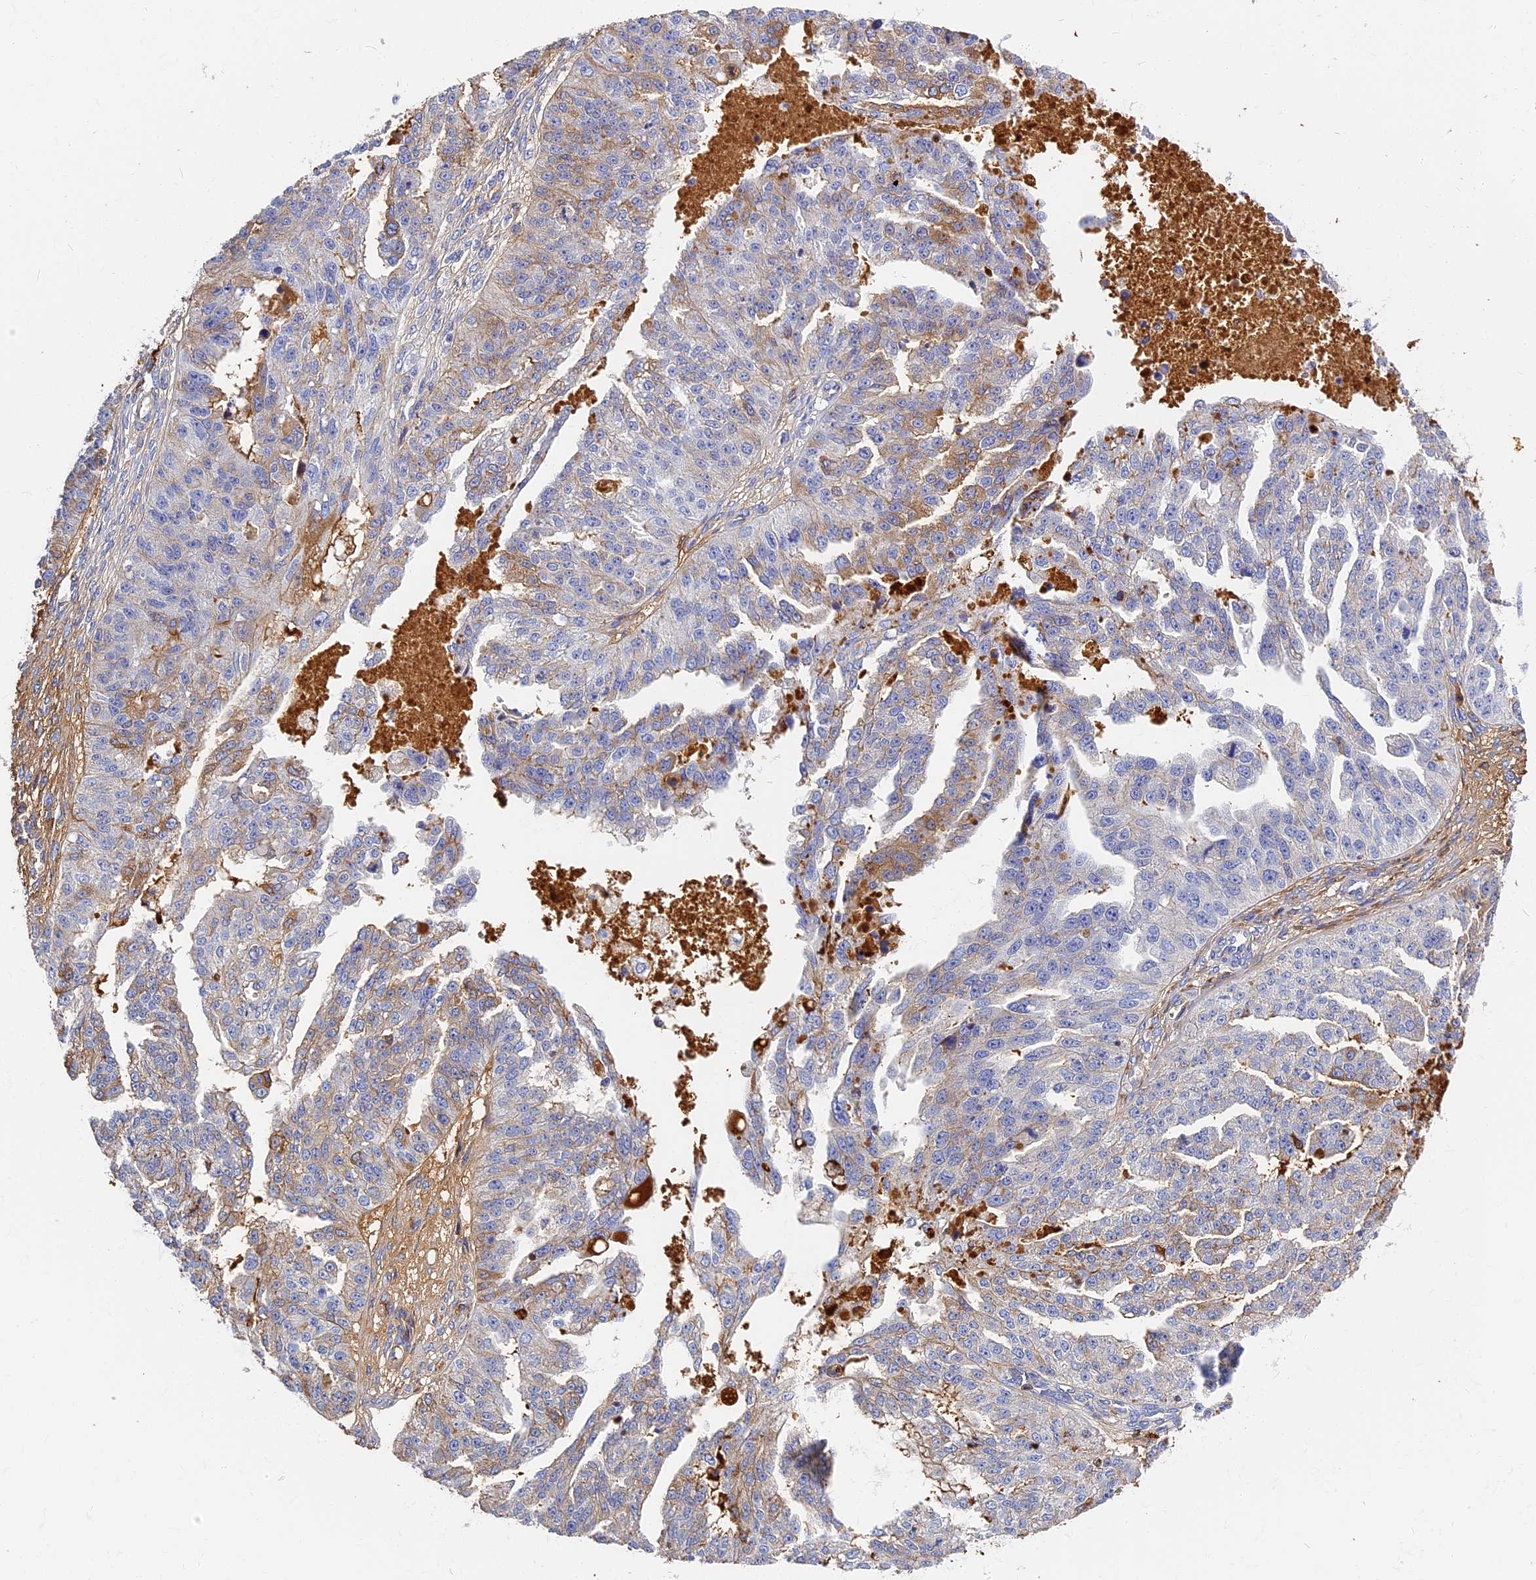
{"staining": {"intensity": "moderate", "quantity": "<25%", "location": "cytoplasmic/membranous"}, "tissue": "ovarian cancer", "cell_type": "Tumor cells", "image_type": "cancer", "snomed": [{"axis": "morphology", "description": "Cystadenocarcinoma, serous, NOS"}, {"axis": "topography", "description": "Ovary"}], "caption": "High-magnification brightfield microscopy of ovarian cancer (serous cystadenocarcinoma) stained with DAB (3,3'-diaminobenzidine) (brown) and counterstained with hematoxylin (blue). tumor cells exhibit moderate cytoplasmic/membranous positivity is appreciated in about<25% of cells.", "gene": "ITIH1", "patient": {"sex": "female", "age": 58}}